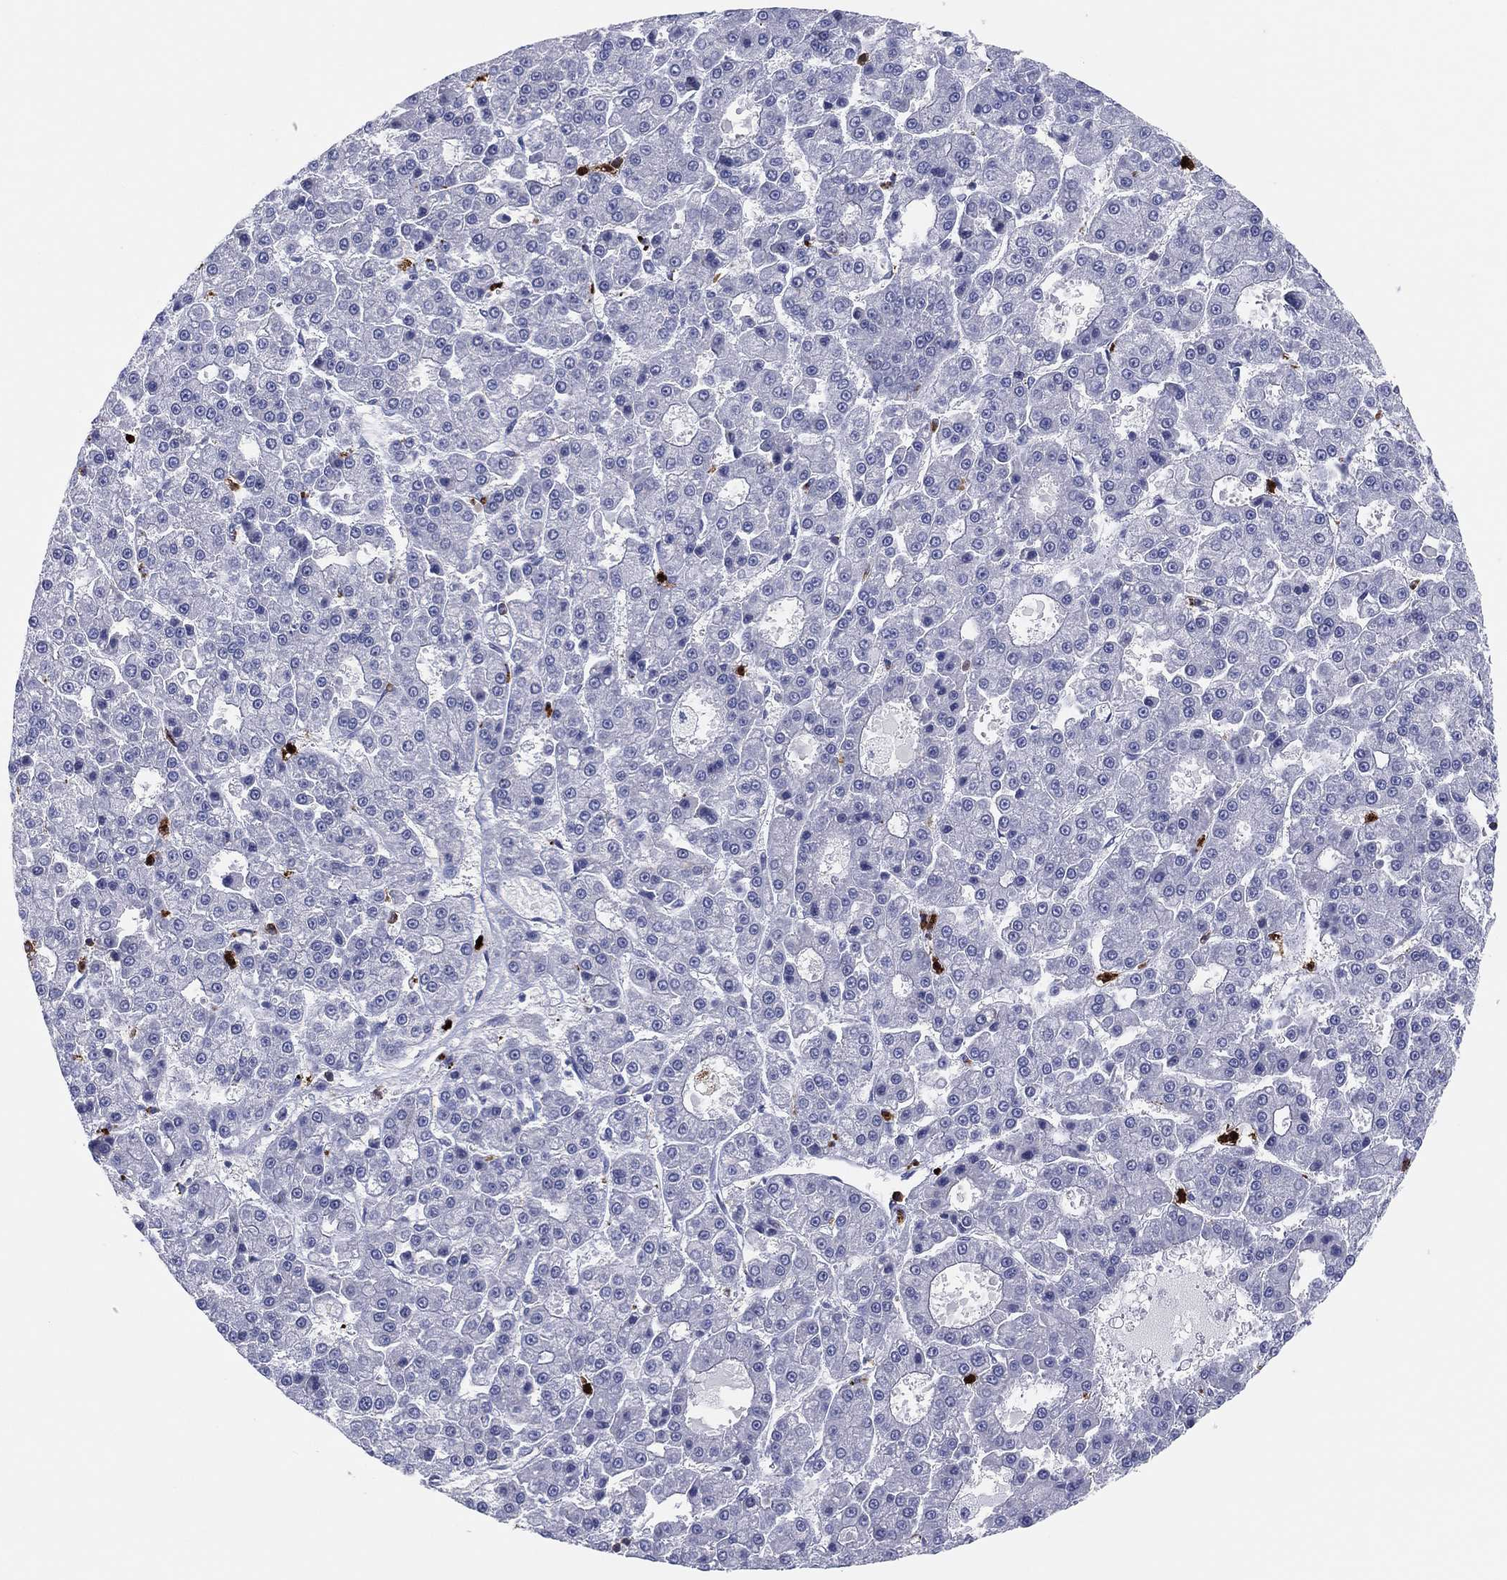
{"staining": {"intensity": "negative", "quantity": "none", "location": "none"}, "tissue": "liver cancer", "cell_type": "Tumor cells", "image_type": "cancer", "snomed": [{"axis": "morphology", "description": "Carcinoma, Hepatocellular, NOS"}, {"axis": "topography", "description": "Liver"}], "caption": "Liver hepatocellular carcinoma stained for a protein using IHC demonstrates no staining tumor cells.", "gene": "PLAC8", "patient": {"sex": "male", "age": 70}}